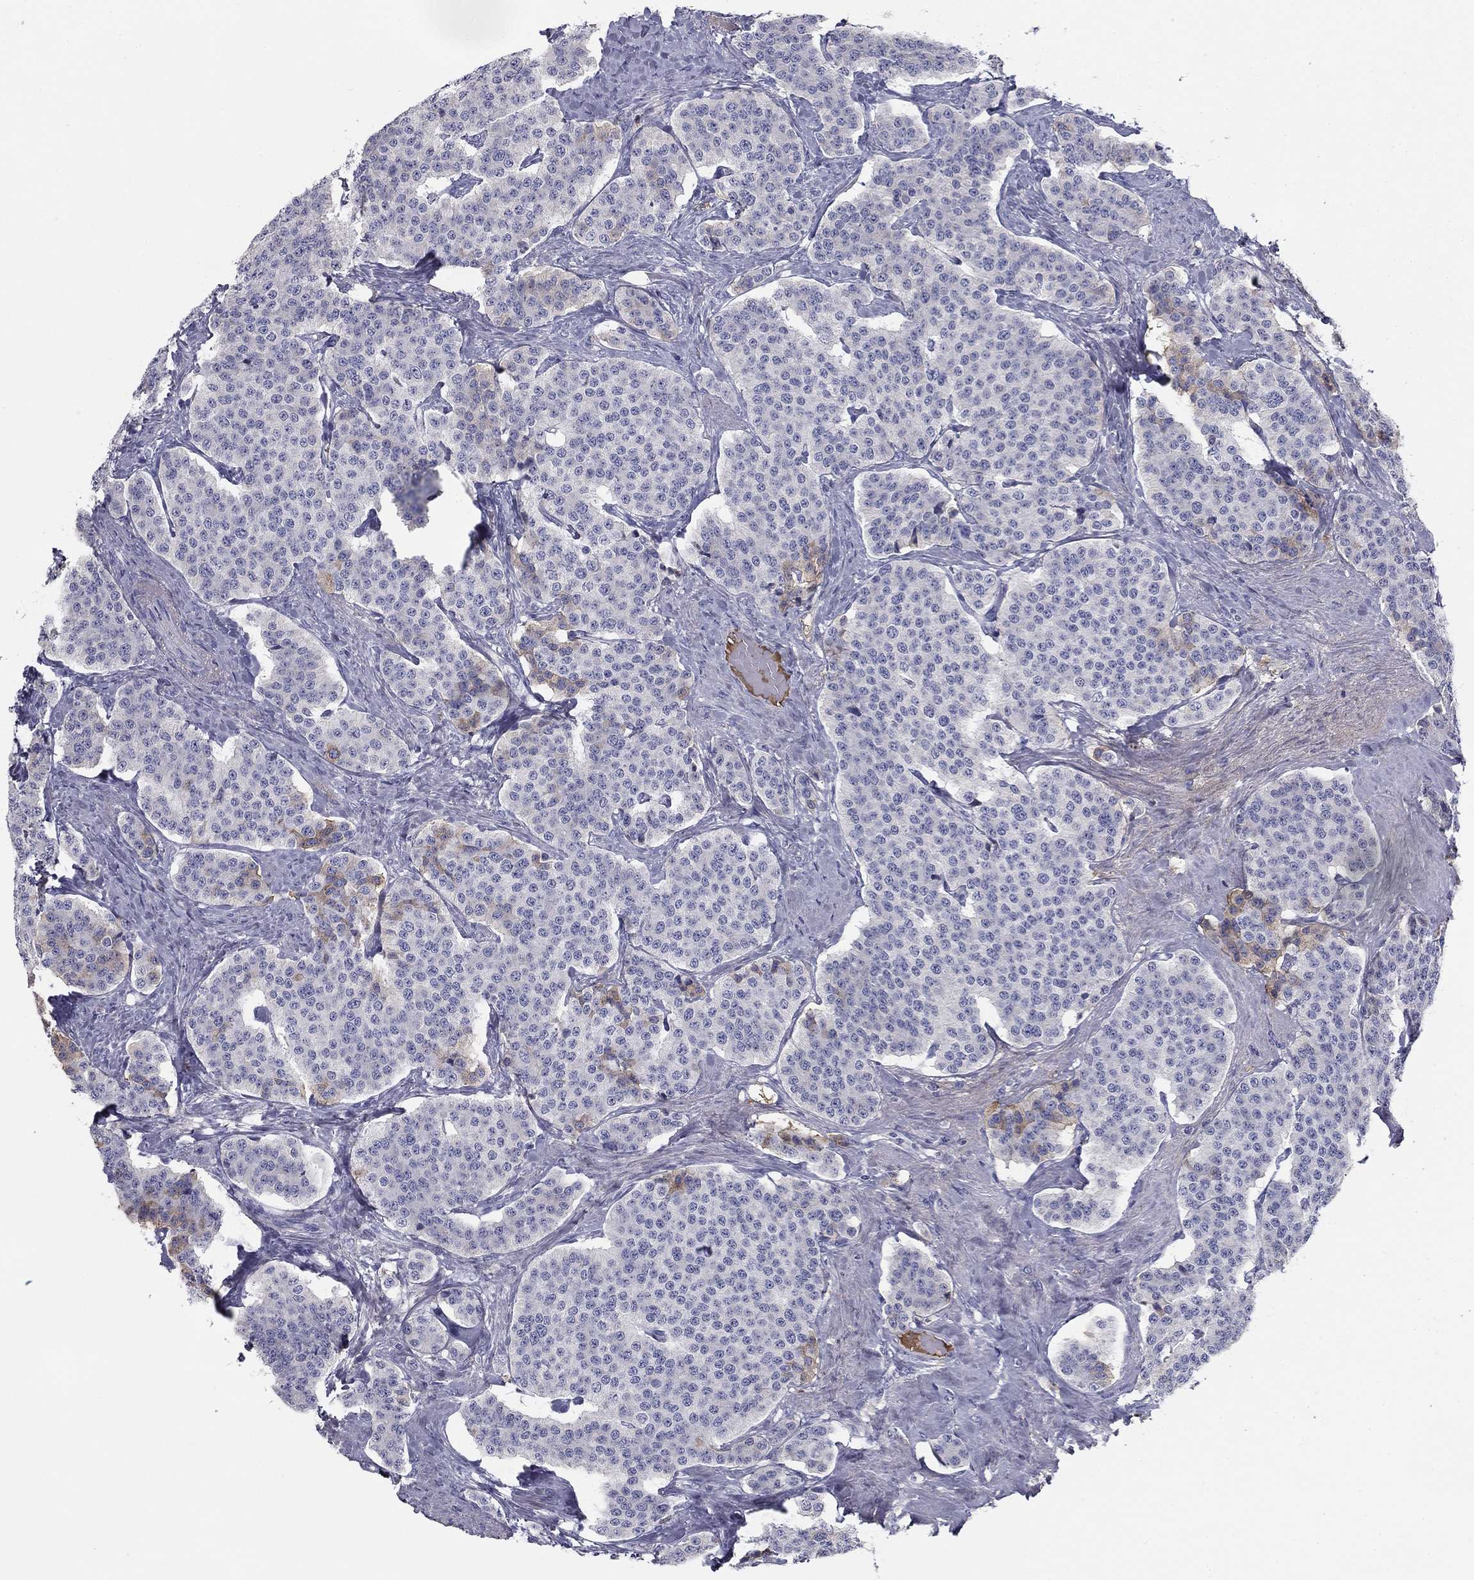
{"staining": {"intensity": "negative", "quantity": "none", "location": "none"}, "tissue": "carcinoid", "cell_type": "Tumor cells", "image_type": "cancer", "snomed": [{"axis": "morphology", "description": "Carcinoid, malignant, NOS"}, {"axis": "topography", "description": "Small intestine"}], "caption": "Tumor cells are negative for brown protein staining in malignant carcinoid. The staining is performed using DAB (3,3'-diaminobenzidine) brown chromogen with nuclei counter-stained in using hematoxylin.", "gene": "CPLX4", "patient": {"sex": "female", "age": 58}}